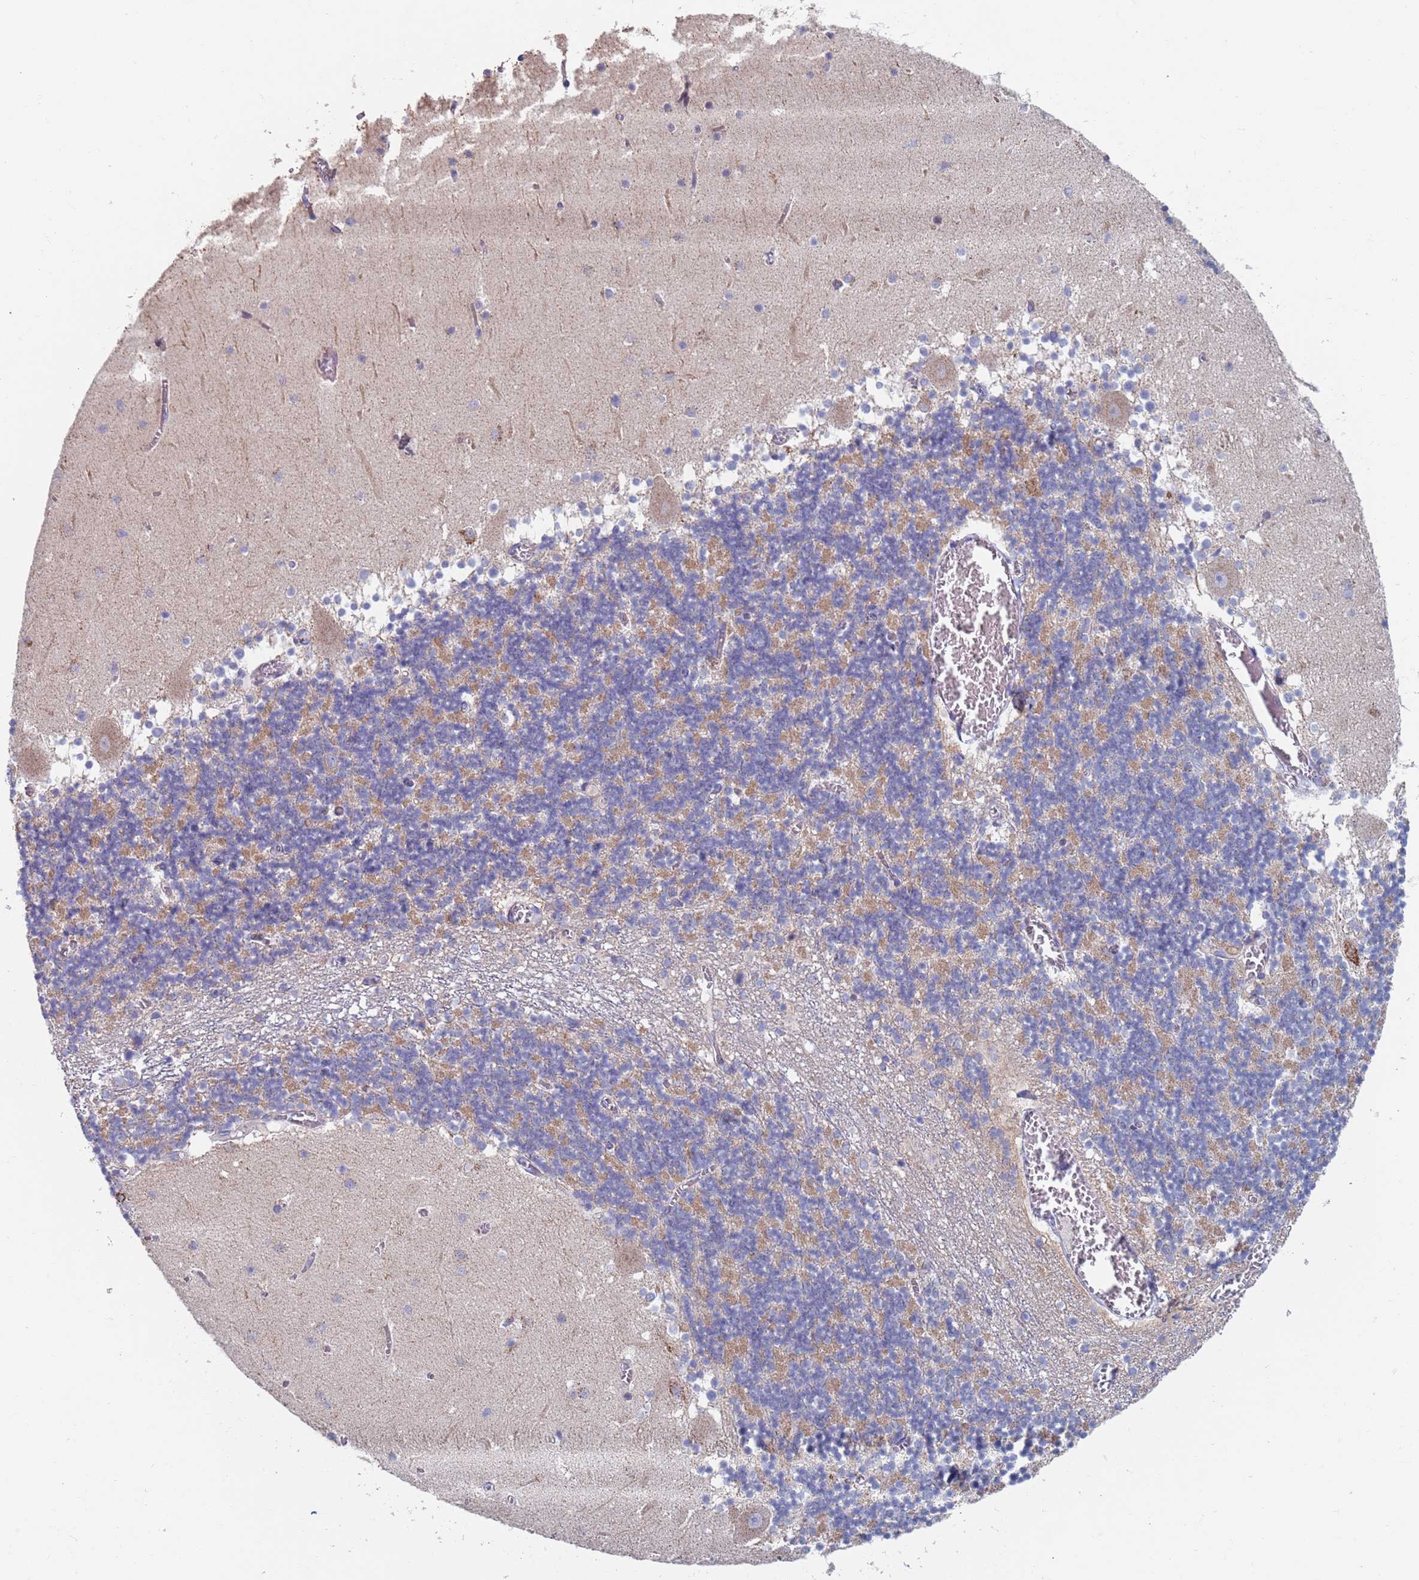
{"staining": {"intensity": "moderate", "quantity": "25%-75%", "location": "cytoplasmic/membranous"}, "tissue": "cerebellum", "cell_type": "Cells in granular layer", "image_type": "normal", "snomed": [{"axis": "morphology", "description": "Normal tissue, NOS"}, {"axis": "topography", "description": "Cerebellum"}], "caption": "A brown stain labels moderate cytoplasmic/membranous expression of a protein in cells in granular layer of normal cerebellum. (DAB (3,3'-diaminobenzidine) = brown stain, brightfield microscopy at high magnification).", "gene": "MRPL22", "patient": {"sex": "female", "age": 28}}